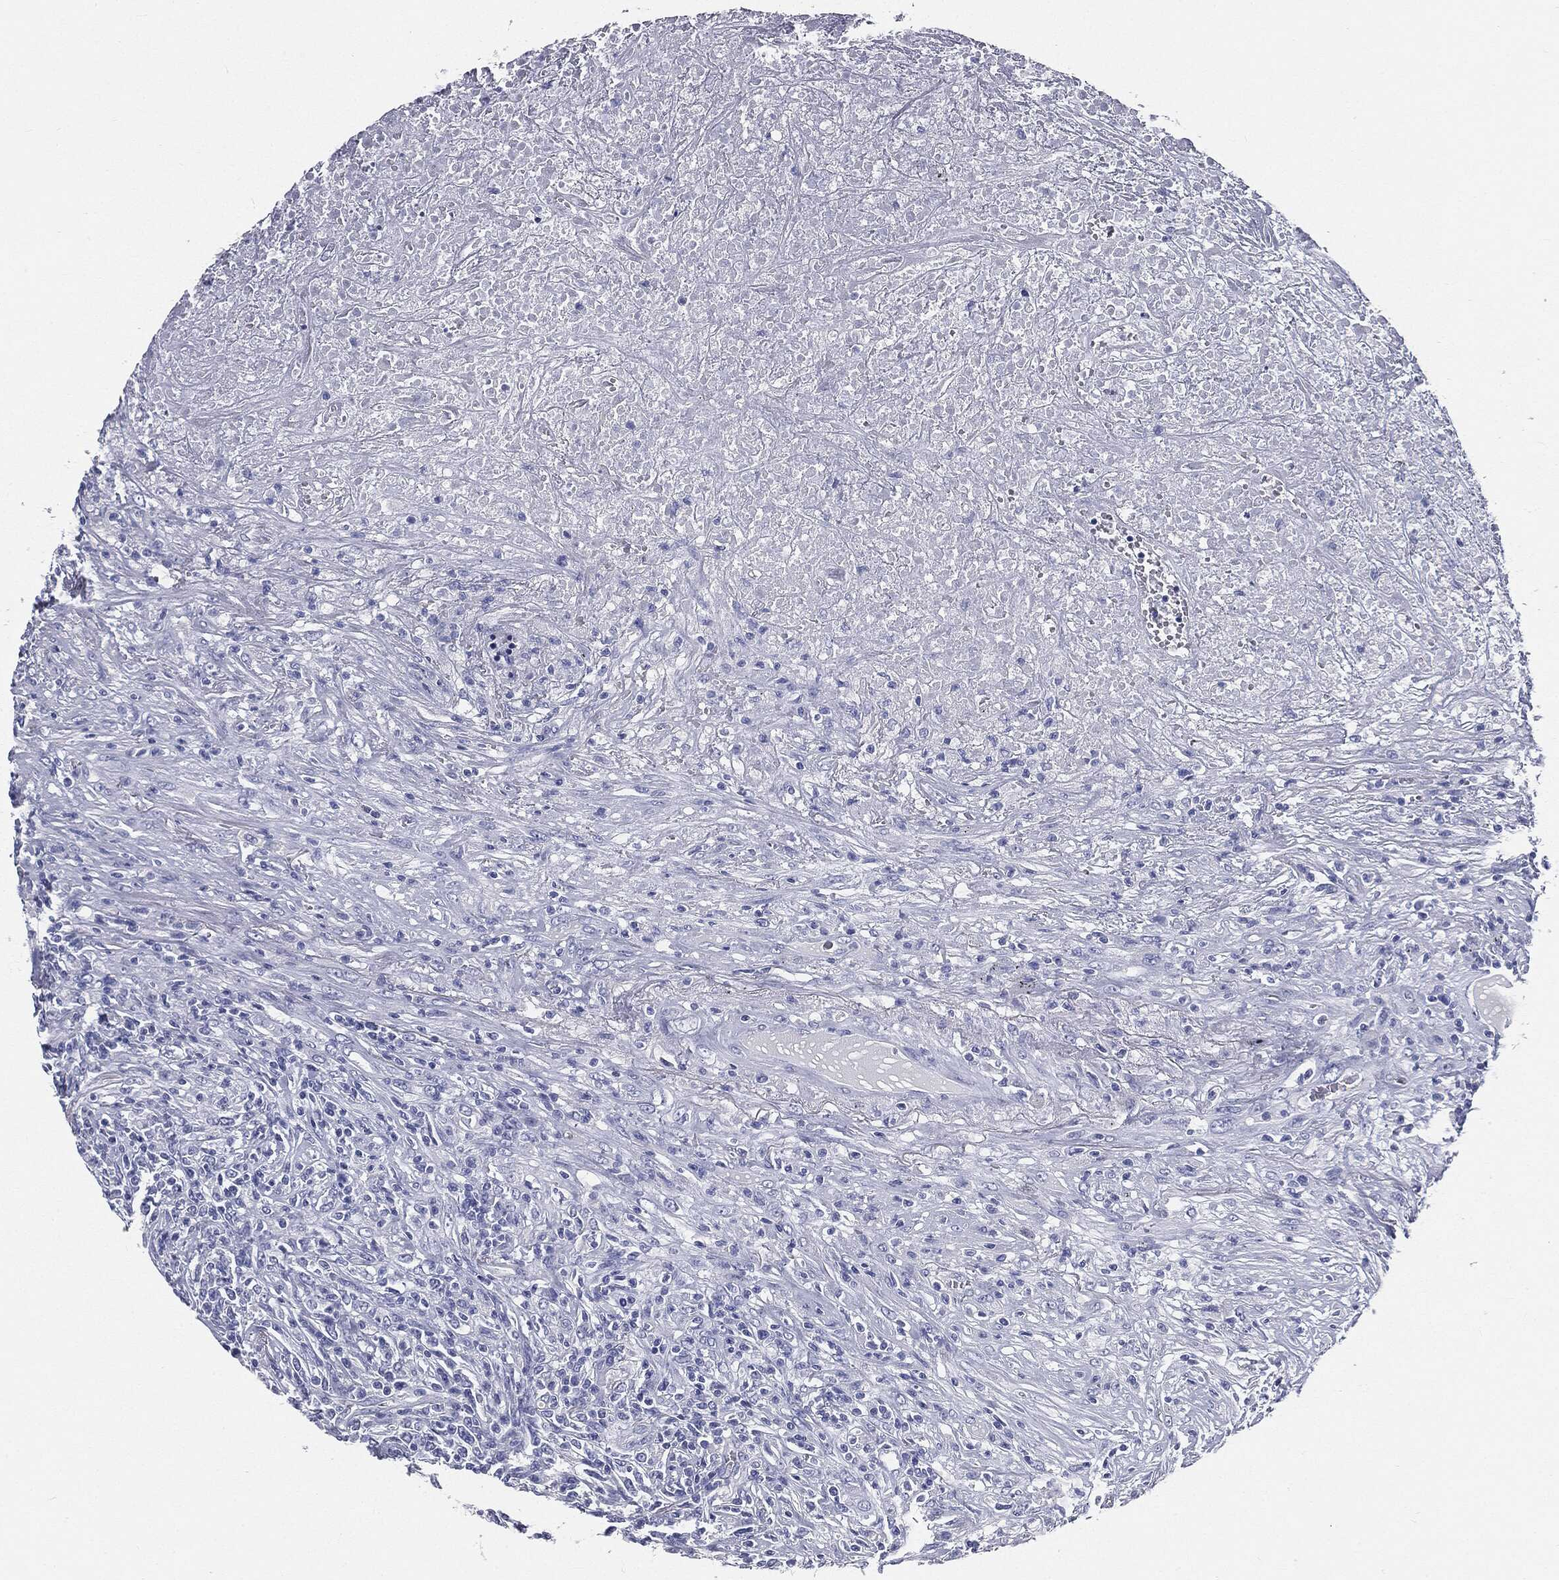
{"staining": {"intensity": "negative", "quantity": "none", "location": "none"}, "tissue": "lymphoma", "cell_type": "Tumor cells", "image_type": "cancer", "snomed": [{"axis": "morphology", "description": "Malignant lymphoma, non-Hodgkin's type, High grade"}, {"axis": "topography", "description": "Lung"}], "caption": "This is an immunohistochemistry histopathology image of lymphoma. There is no positivity in tumor cells.", "gene": "CUZD1", "patient": {"sex": "male", "age": 79}}